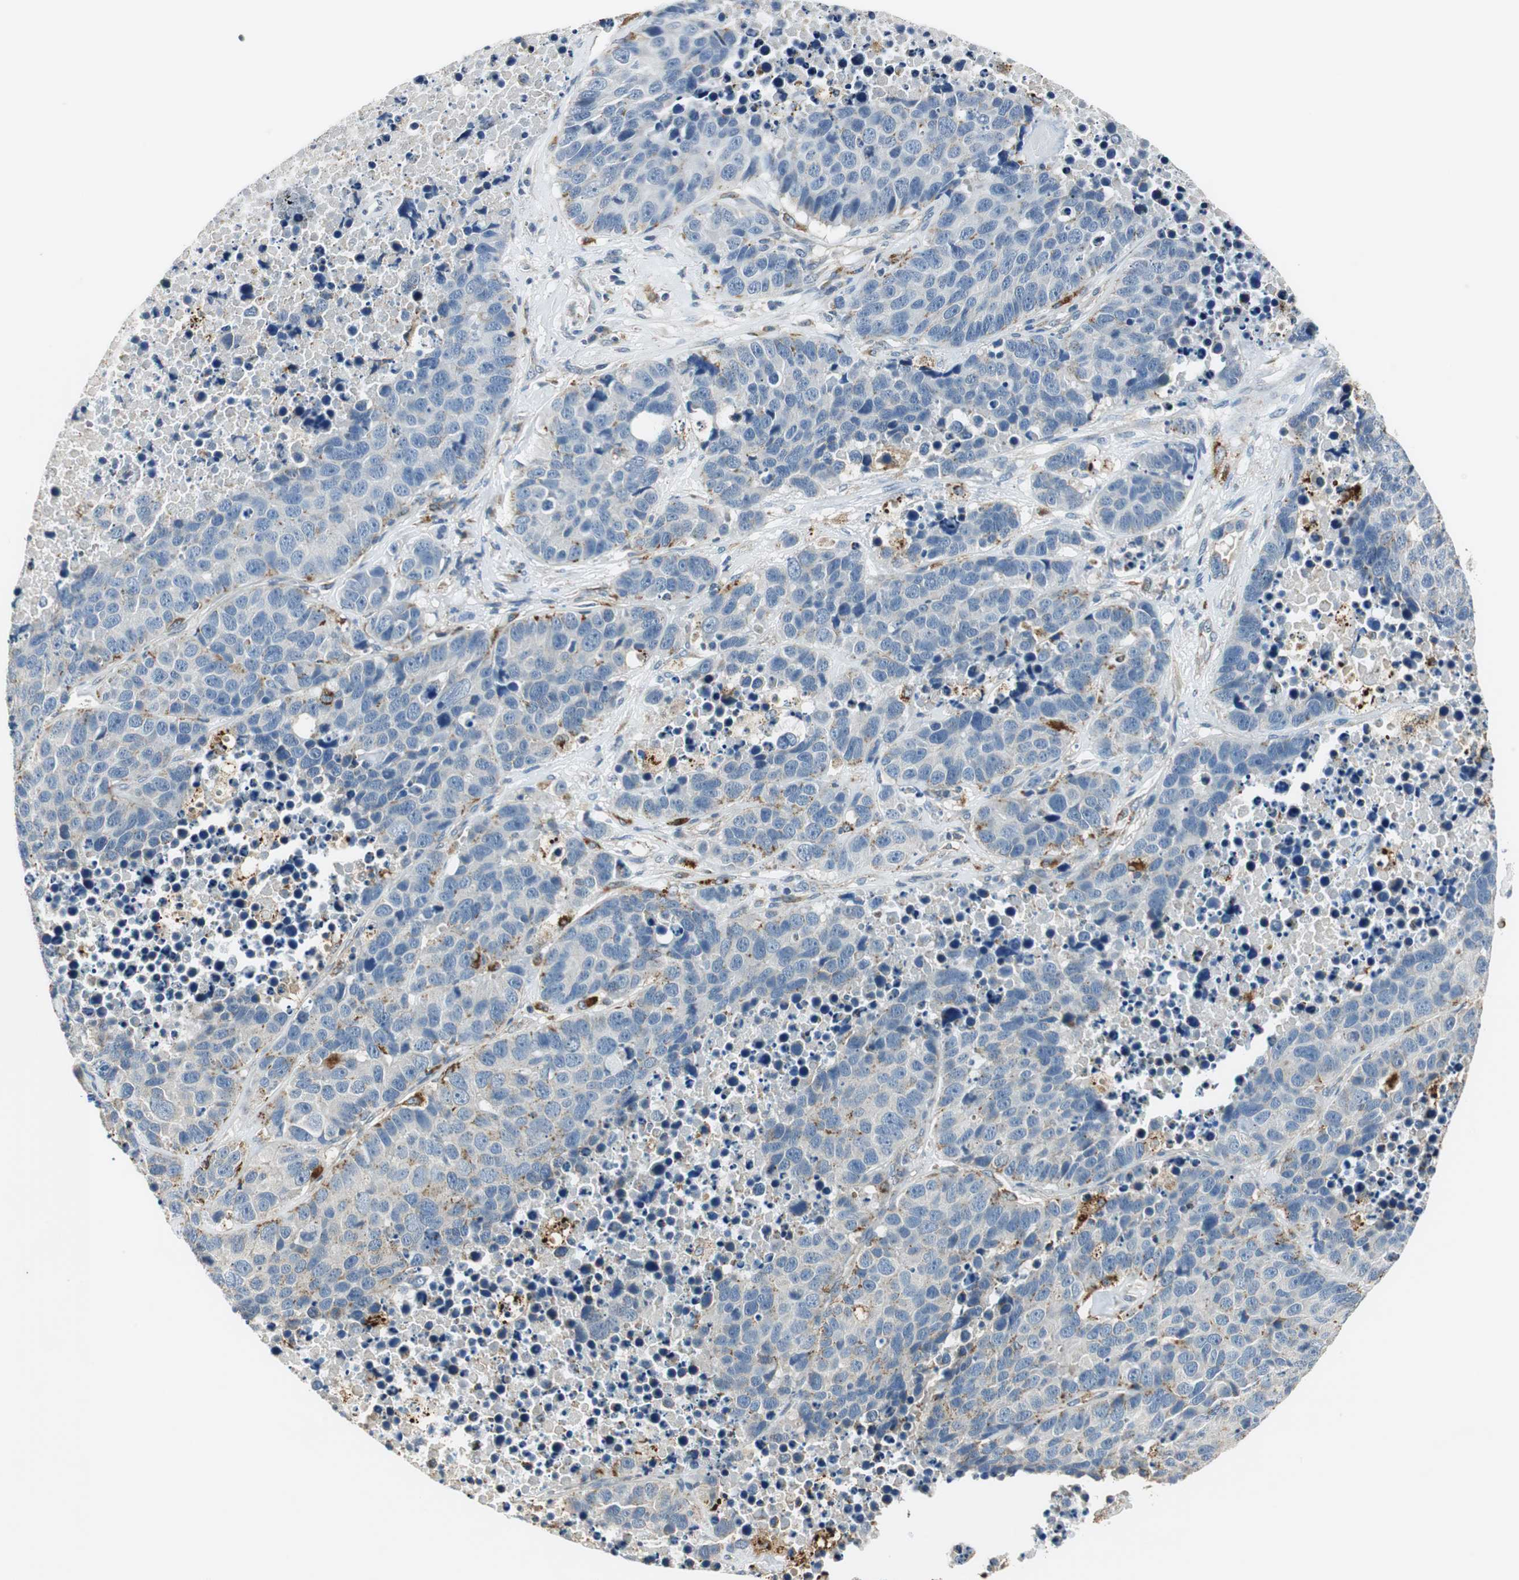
{"staining": {"intensity": "weak", "quantity": "<25%", "location": "cytoplasmic/membranous"}, "tissue": "carcinoid", "cell_type": "Tumor cells", "image_type": "cancer", "snomed": [{"axis": "morphology", "description": "Carcinoid, malignant, NOS"}, {"axis": "topography", "description": "Lung"}], "caption": "DAB (3,3'-diaminobenzidine) immunohistochemical staining of carcinoid exhibits no significant positivity in tumor cells.", "gene": "NIT1", "patient": {"sex": "male", "age": 60}}